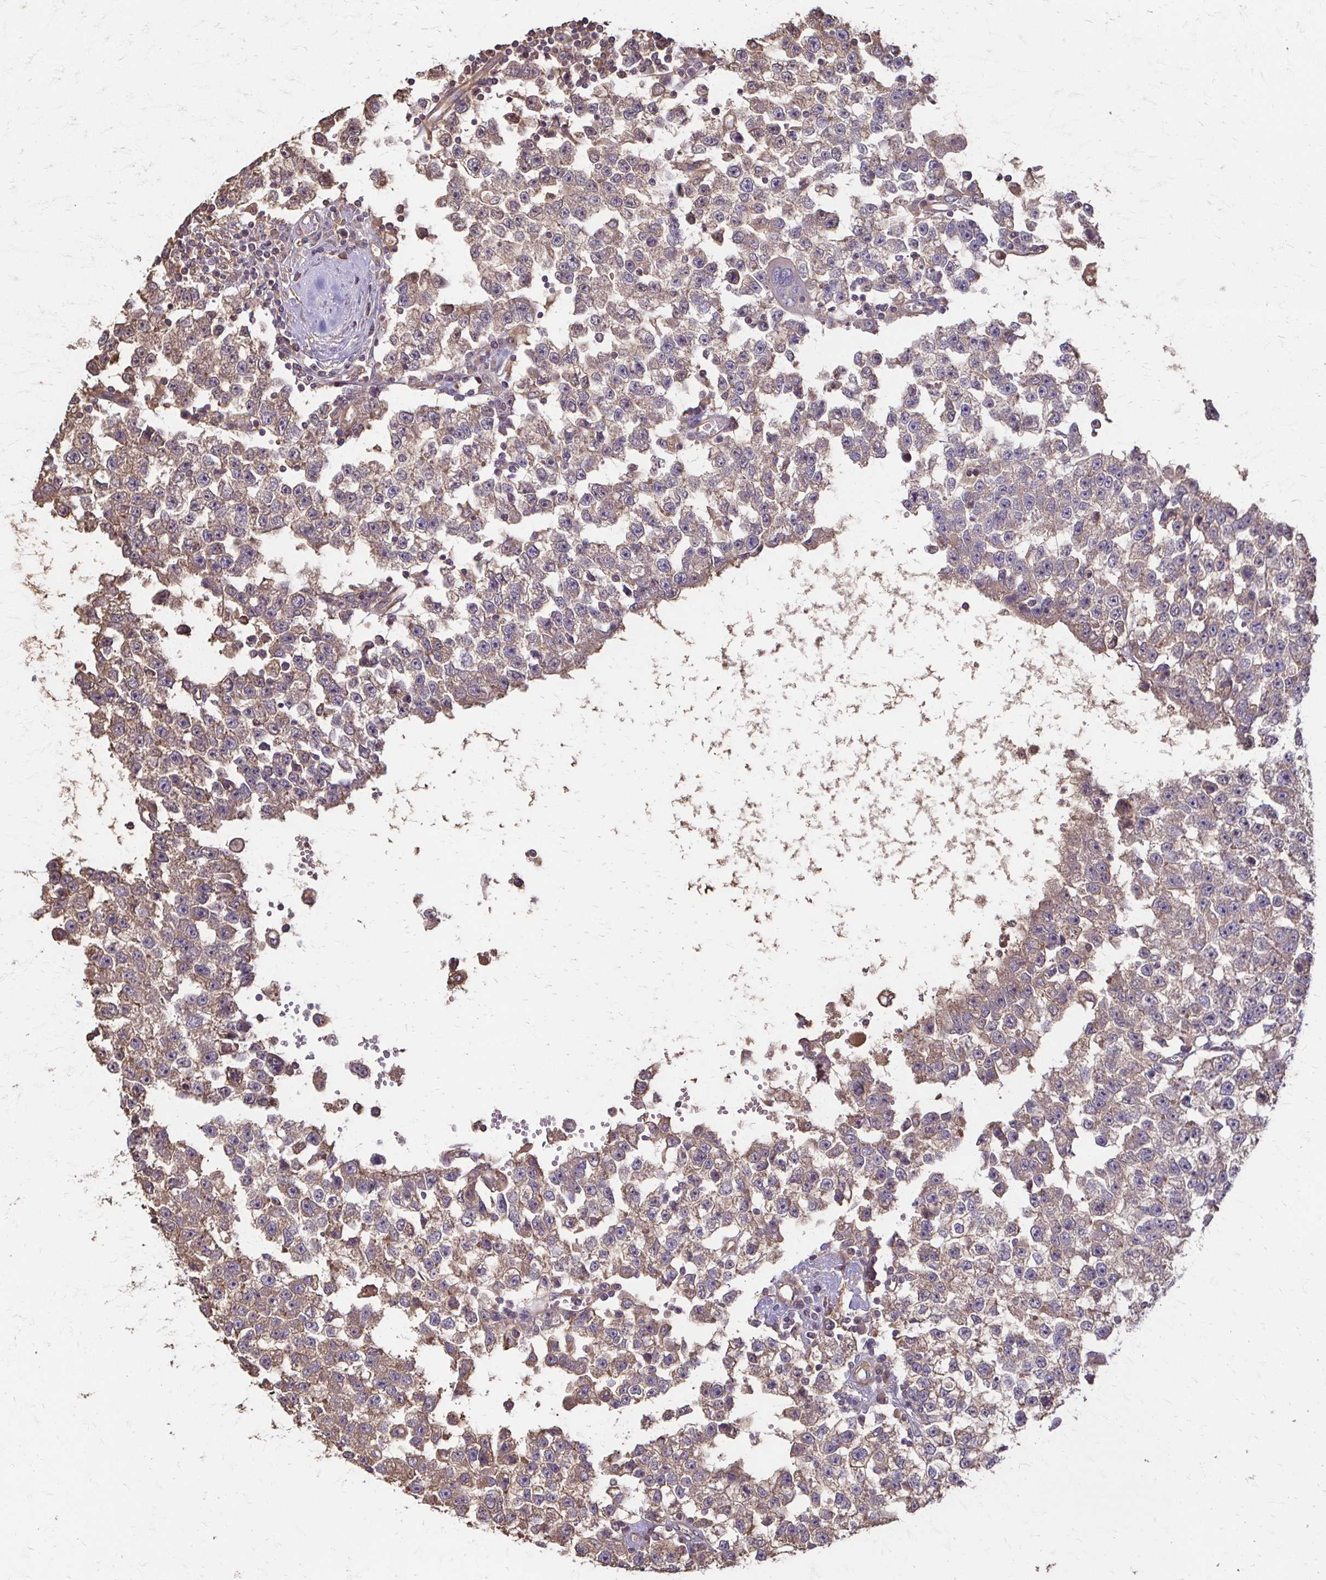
{"staining": {"intensity": "weak", "quantity": ">75%", "location": "cytoplasmic/membranous"}, "tissue": "testis cancer", "cell_type": "Tumor cells", "image_type": "cancer", "snomed": [{"axis": "morphology", "description": "Seminoma, NOS"}, {"axis": "topography", "description": "Testis"}], "caption": "Approximately >75% of tumor cells in seminoma (testis) reveal weak cytoplasmic/membranous protein positivity as visualized by brown immunohistochemical staining.", "gene": "IL18BP", "patient": {"sex": "male", "age": 34}}